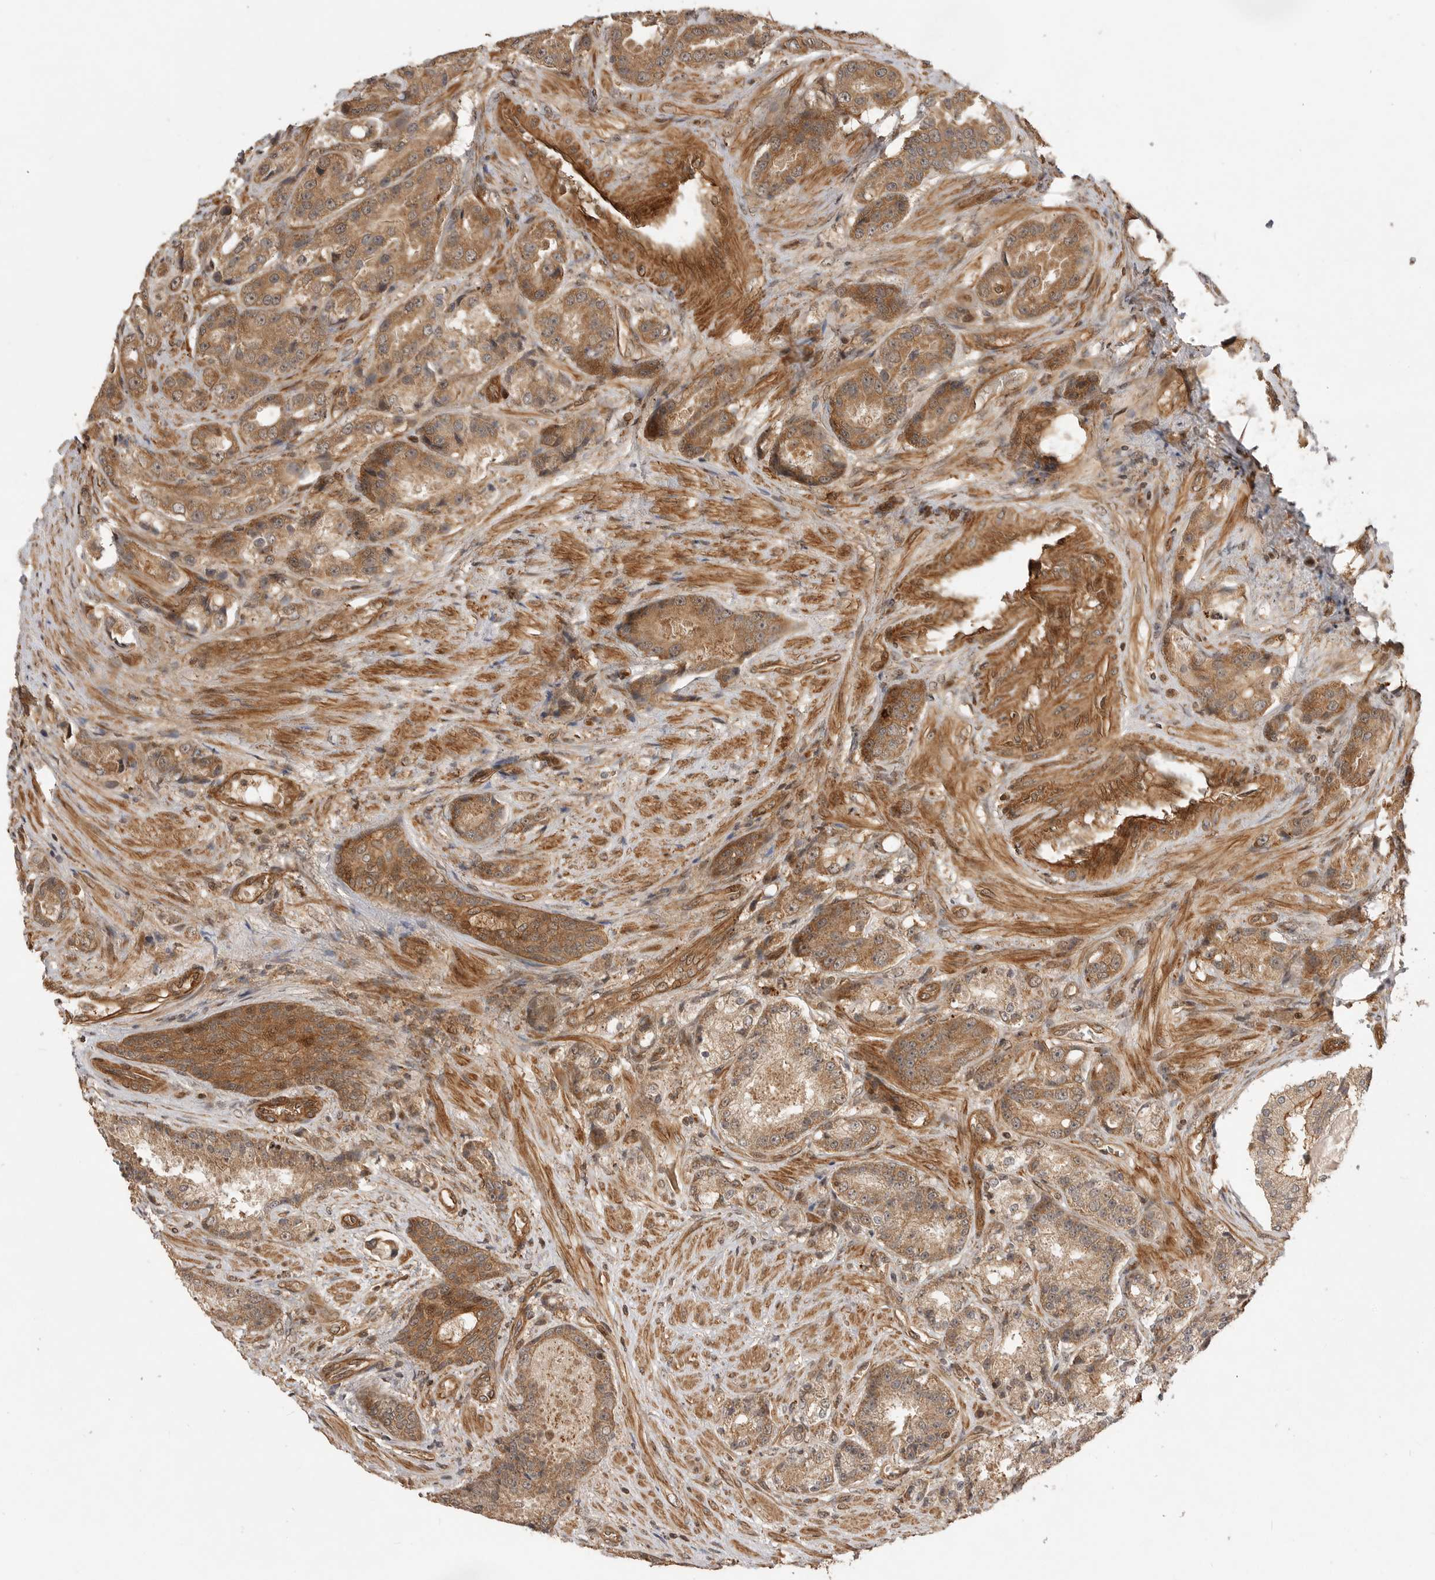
{"staining": {"intensity": "moderate", "quantity": ">75%", "location": "cytoplasmic/membranous"}, "tissue": "prostate cancer", "cell_type": "Tumor cells", "image_type": "cancer", "snomed": [{"axis": "morphology", "description": "Adenocarcinoma, High grade"}, {"axis": "topography", "description": "Prostate"}], "caption": "Protein analysis of prostate cancer (adenocarcinoma (high-grade)) tissue exhibits moderate cytoplasmic/membranous positivity in about >75% of tumor cells. (DAB = brown stain, brightfield microscopy at high magnification).", "gene": "ADPRS", "patient": {"sex": "male", "age": 60}}